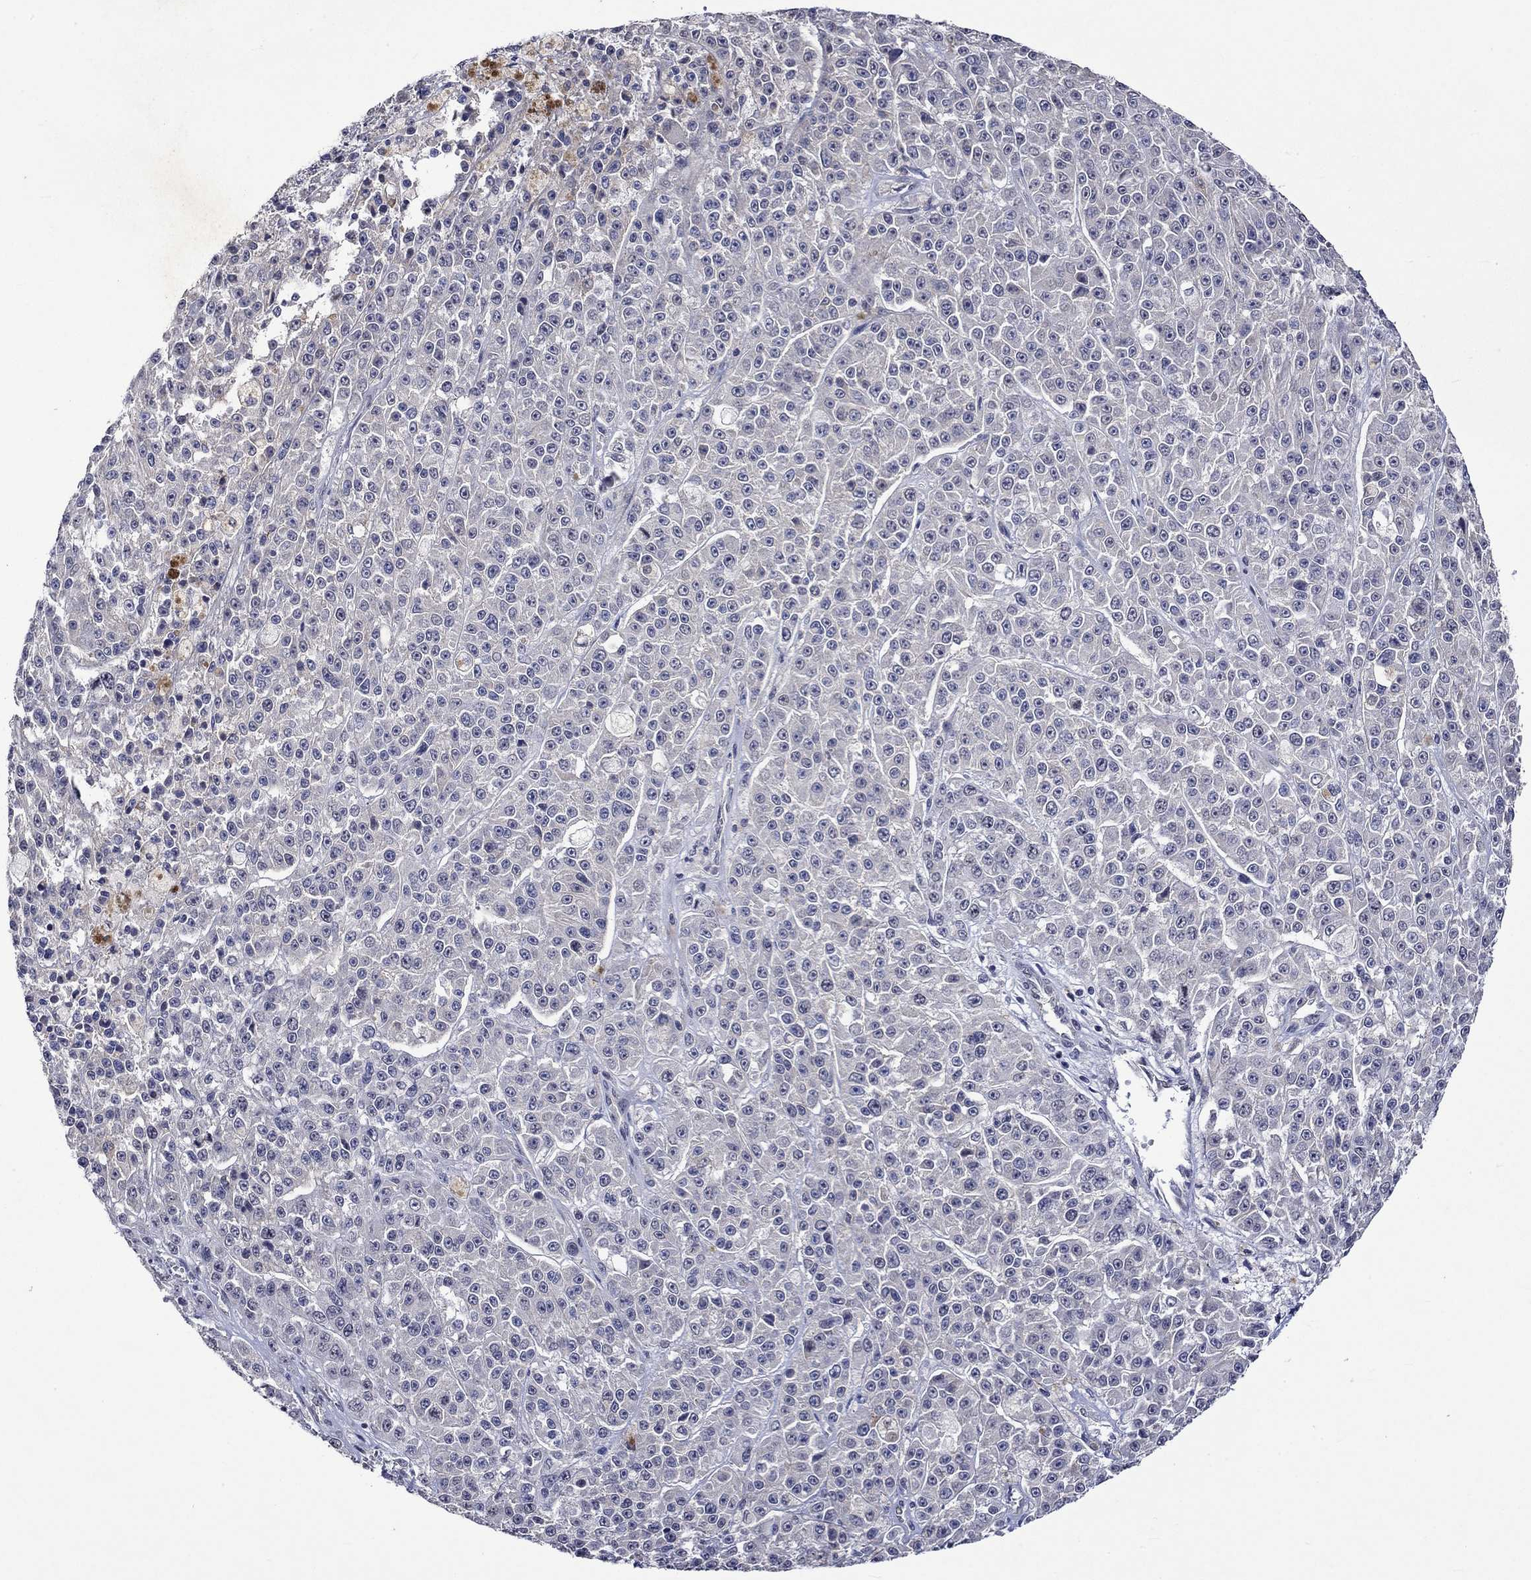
{"staining": {"intensity": "negative", "quantity": "none", "location": "none"}, "tissue": "melanoma", "cell_type": "Tumor cells", "image_type": "cancer", "snomed": [{"axis": "morphology", "description": "Malignant melanoma, NOS"}, {"axis": "topography", "description": "Skin"}], "caption": "Immunohistochemistry (IHC) of human malignant melanoma demonstrates no positivity in tumor cells.", "gene": "DDX3Y", "patient": {"sex": "female", "age": 58}}